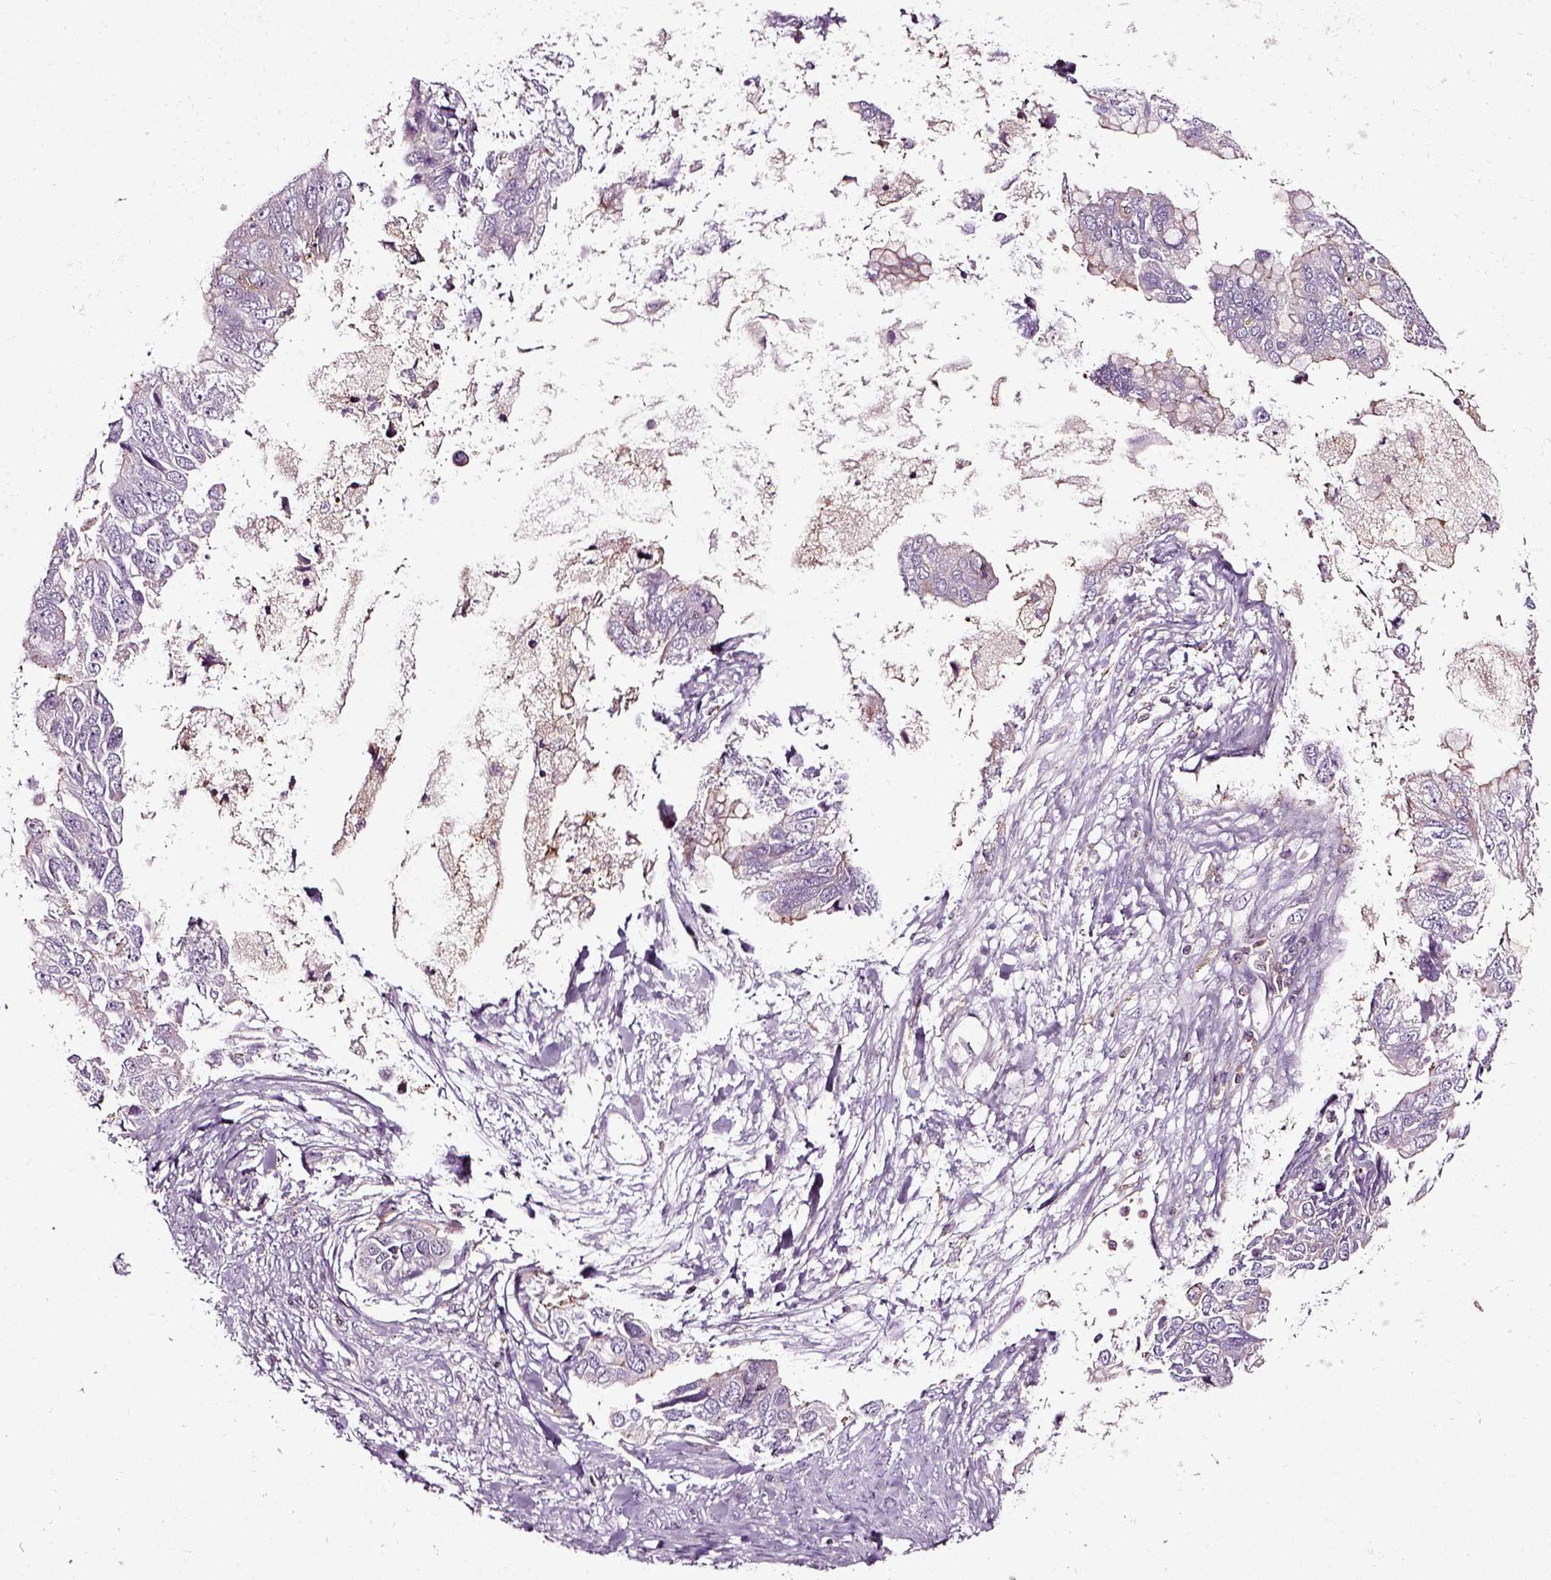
{"staining": {"intensity": "negative", "quantity": "none", "location": "none"}, "tissue": "ovarian cancer", "cell_type": "Tumor cells", "image_type": "cancer", "snomed": [{"axis": "morphology", "description": "Cystadenocarcinoma, mucinous, NOS"}, {"axis": "topography", "description": "Ovary"}], "caption": "This is a histopathology image of immunohistochemistry staining of ovarian cancer (mucinous cystadenocarcinoma), which shows no staining in tumor cells.", "gene": "RHOF", "patient": {"sex": "female", "age": 76}}